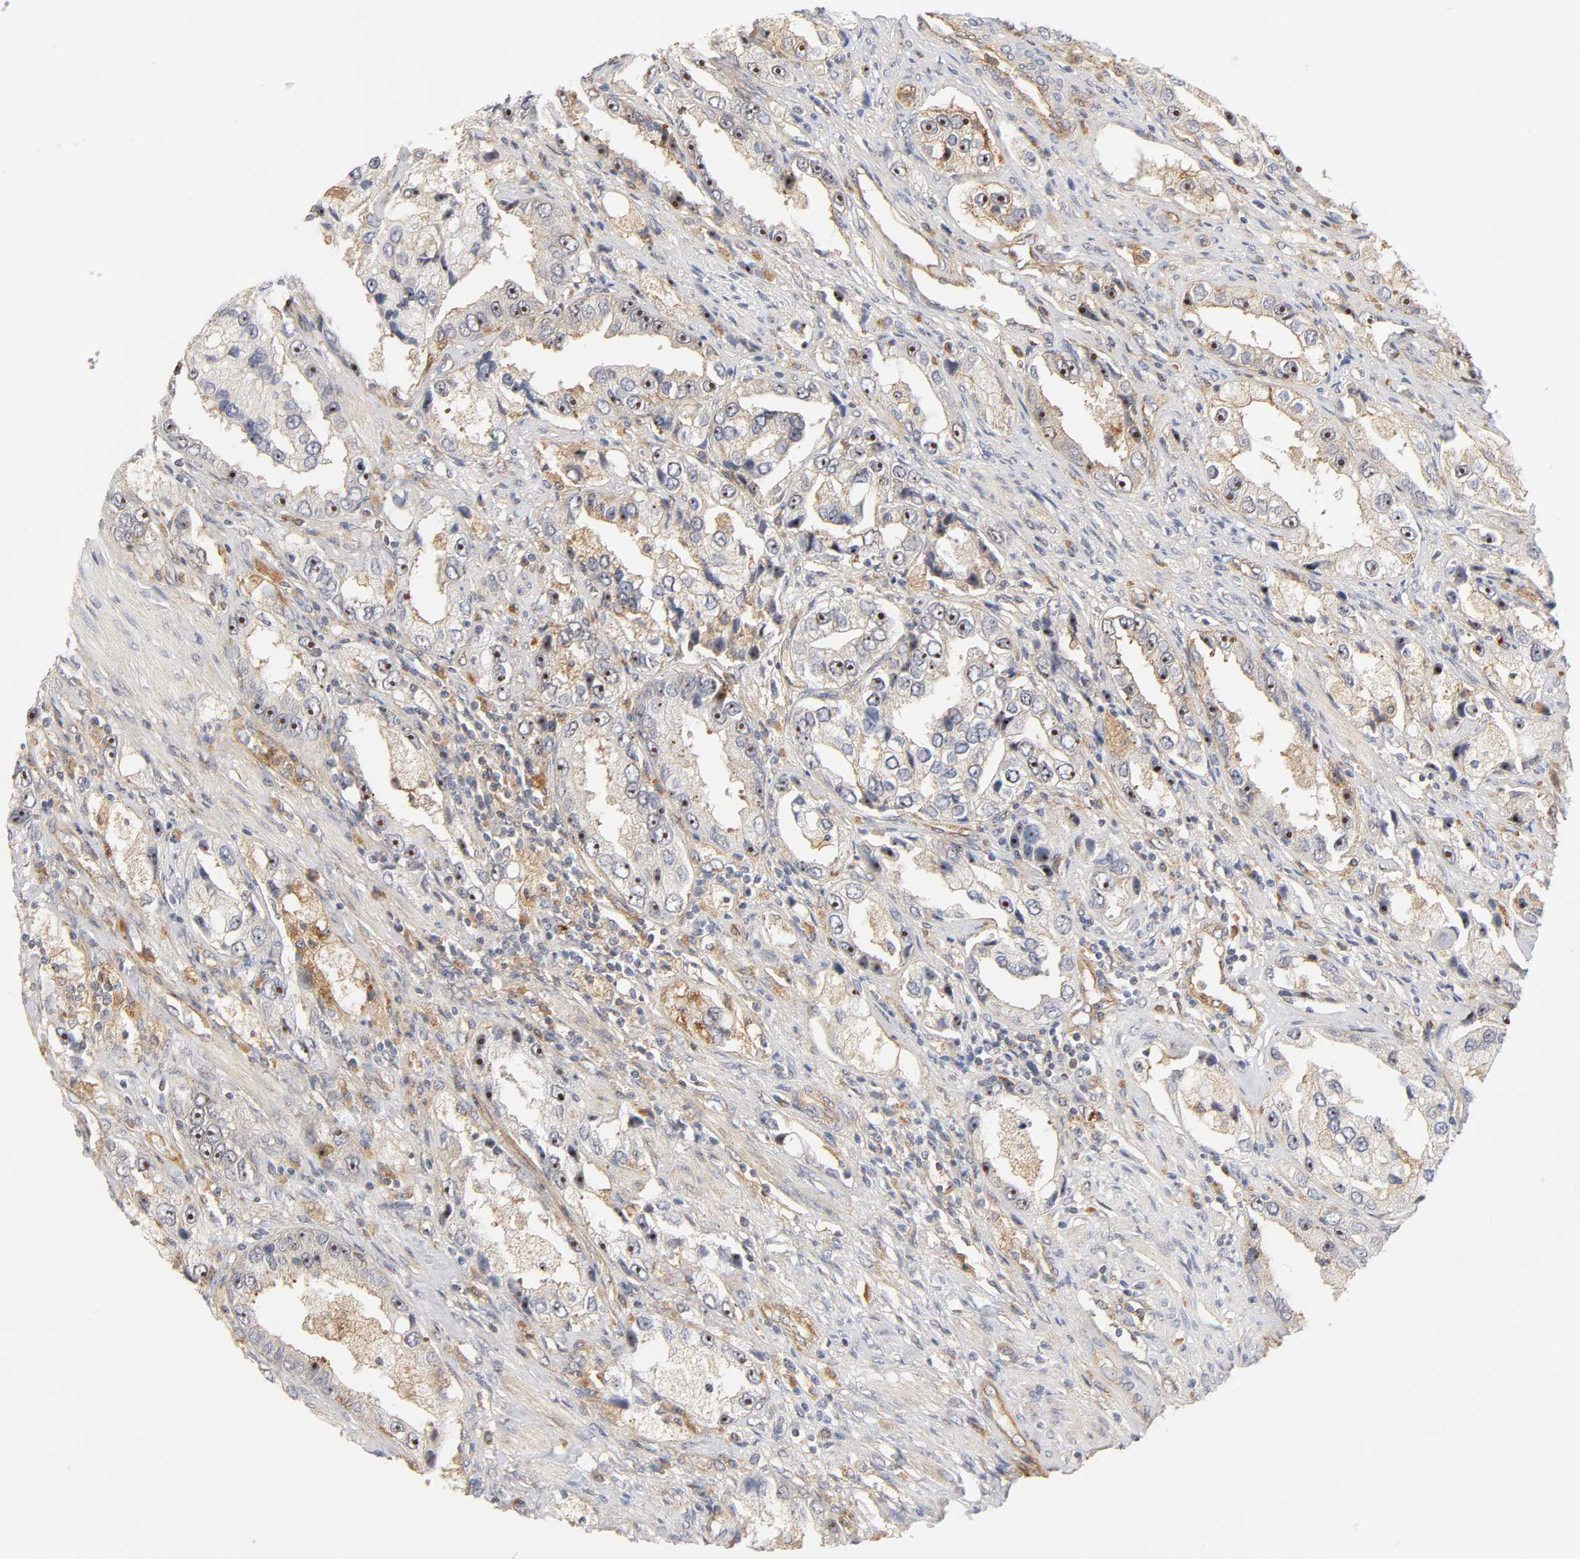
{"staining": {"intensity": "strong", "quantity": "25%-75%", "location": "cytoplasmic/membranous,nuclear"}, "tissue": "prostate cancer", "cell_type": "Tumor cells", "image_type": "cancer", "snomed": [{"axis": "morphology", "description": "Adenocarcinoma, High grade"}, {"axis": "topography", "description": "Prostate"}], "caption": "Prostate cancer (adenocarcinoma (high-grade)) stained for a protein (brown) shows strong cytoplasmic/membranous and nuclear positive positivity in about 25%-75% of tumor cells.", "gene": "PLD1", "patient": {"sex": "male", "age": 63}}